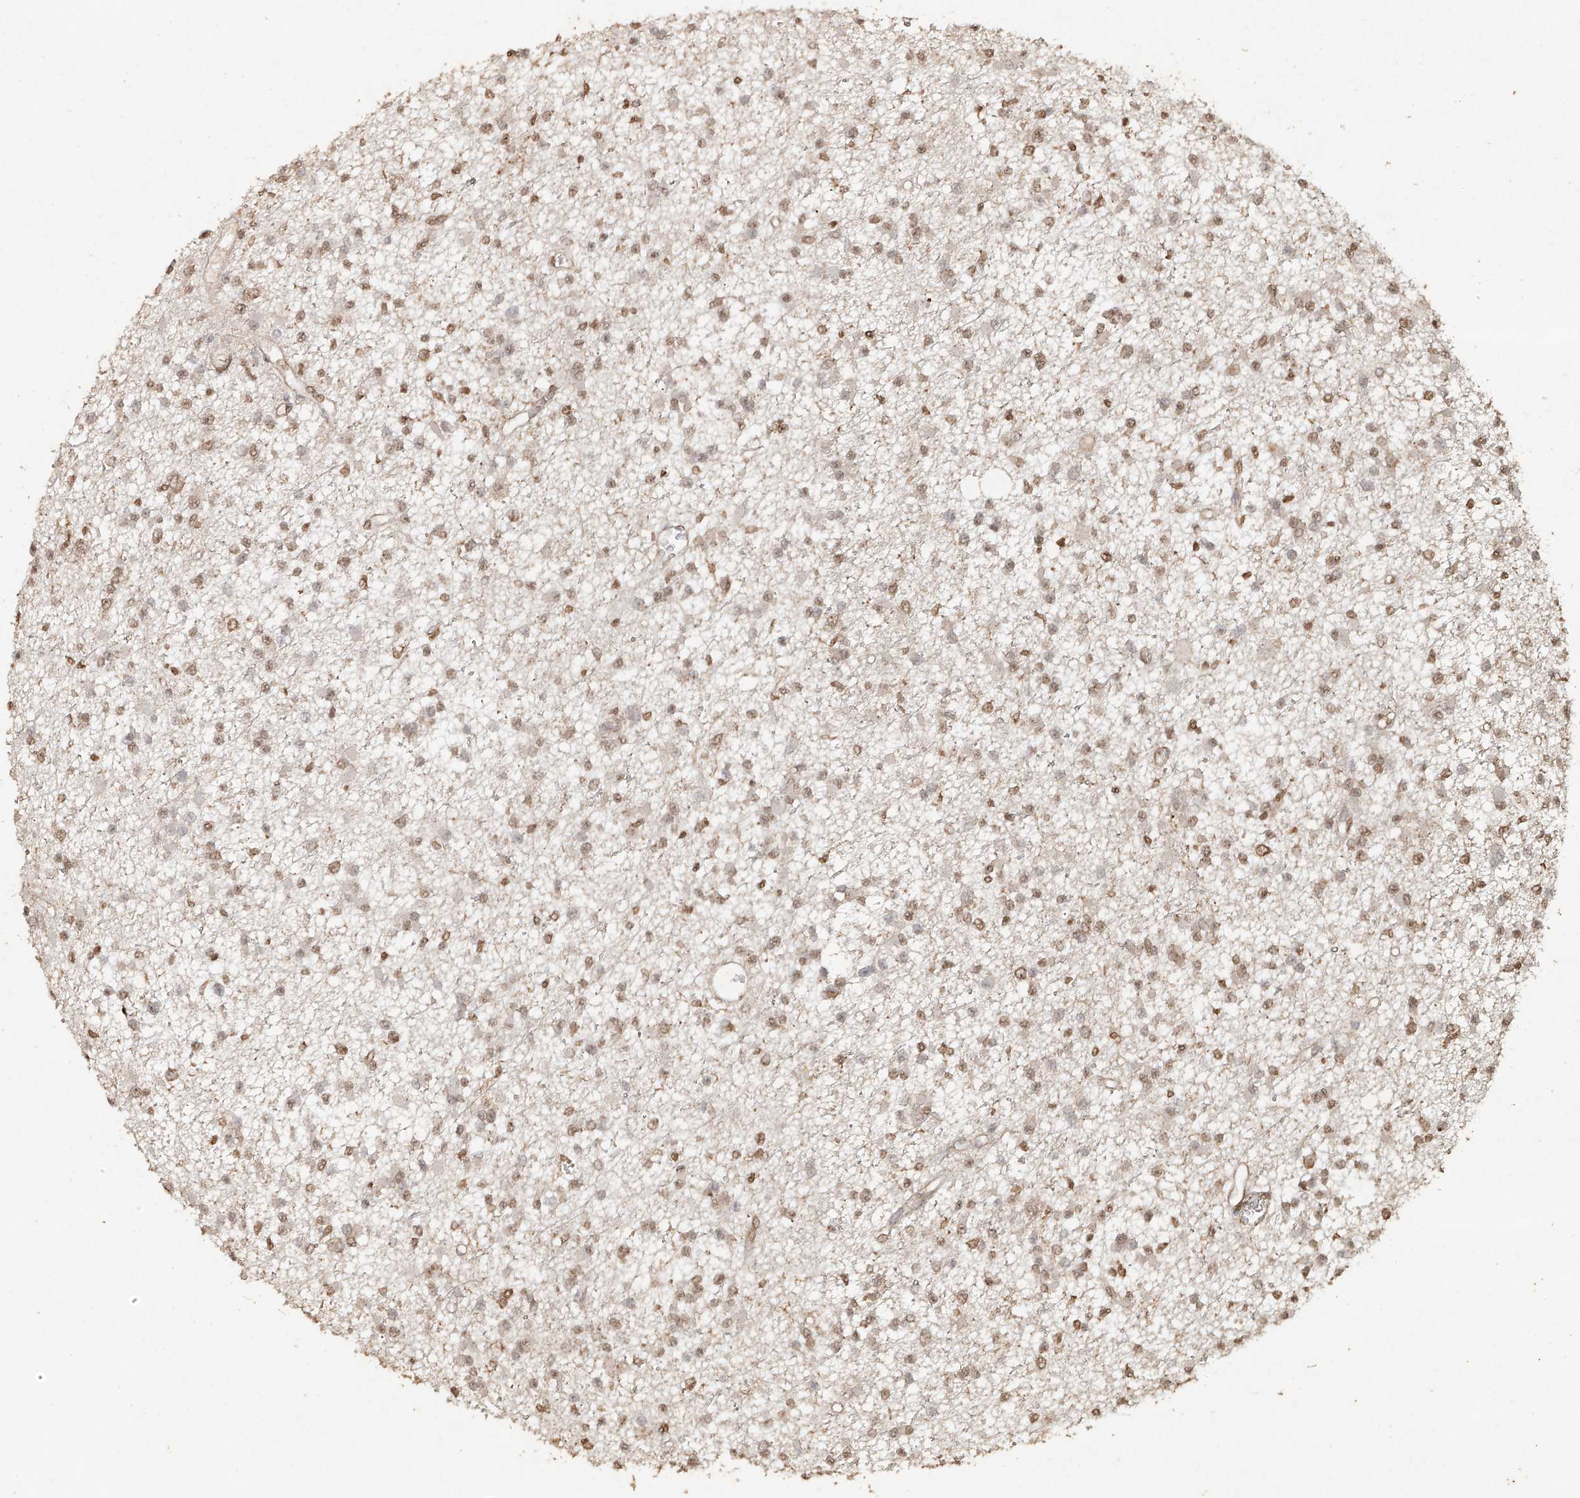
{"staining": {"intensity": "weak", "quantity": "25%-75%", "location": "cytoplasmic/membranous,nuclear"}, "tissue": "glioma", "cell_type": "Tumor cells", "image_type": "cancer", "snomed": [{"axis": "morphology", "description": "Glioma, malignant, Low grade"}, {"axis": "topography", "description": "Brain"}], "caption": "A brown stain highlights weak cytoplasmic/membranous and nuclear expression of a protein in human glioma tumor cells. The staining was performed using DAB (3,3'-diaminobenzidine), with brown indicating positive protein expression. Nuclei are stained blue with hematoxylin.", "gene": "TIGAR", "patient": {"sex": "female", "age": 22}}